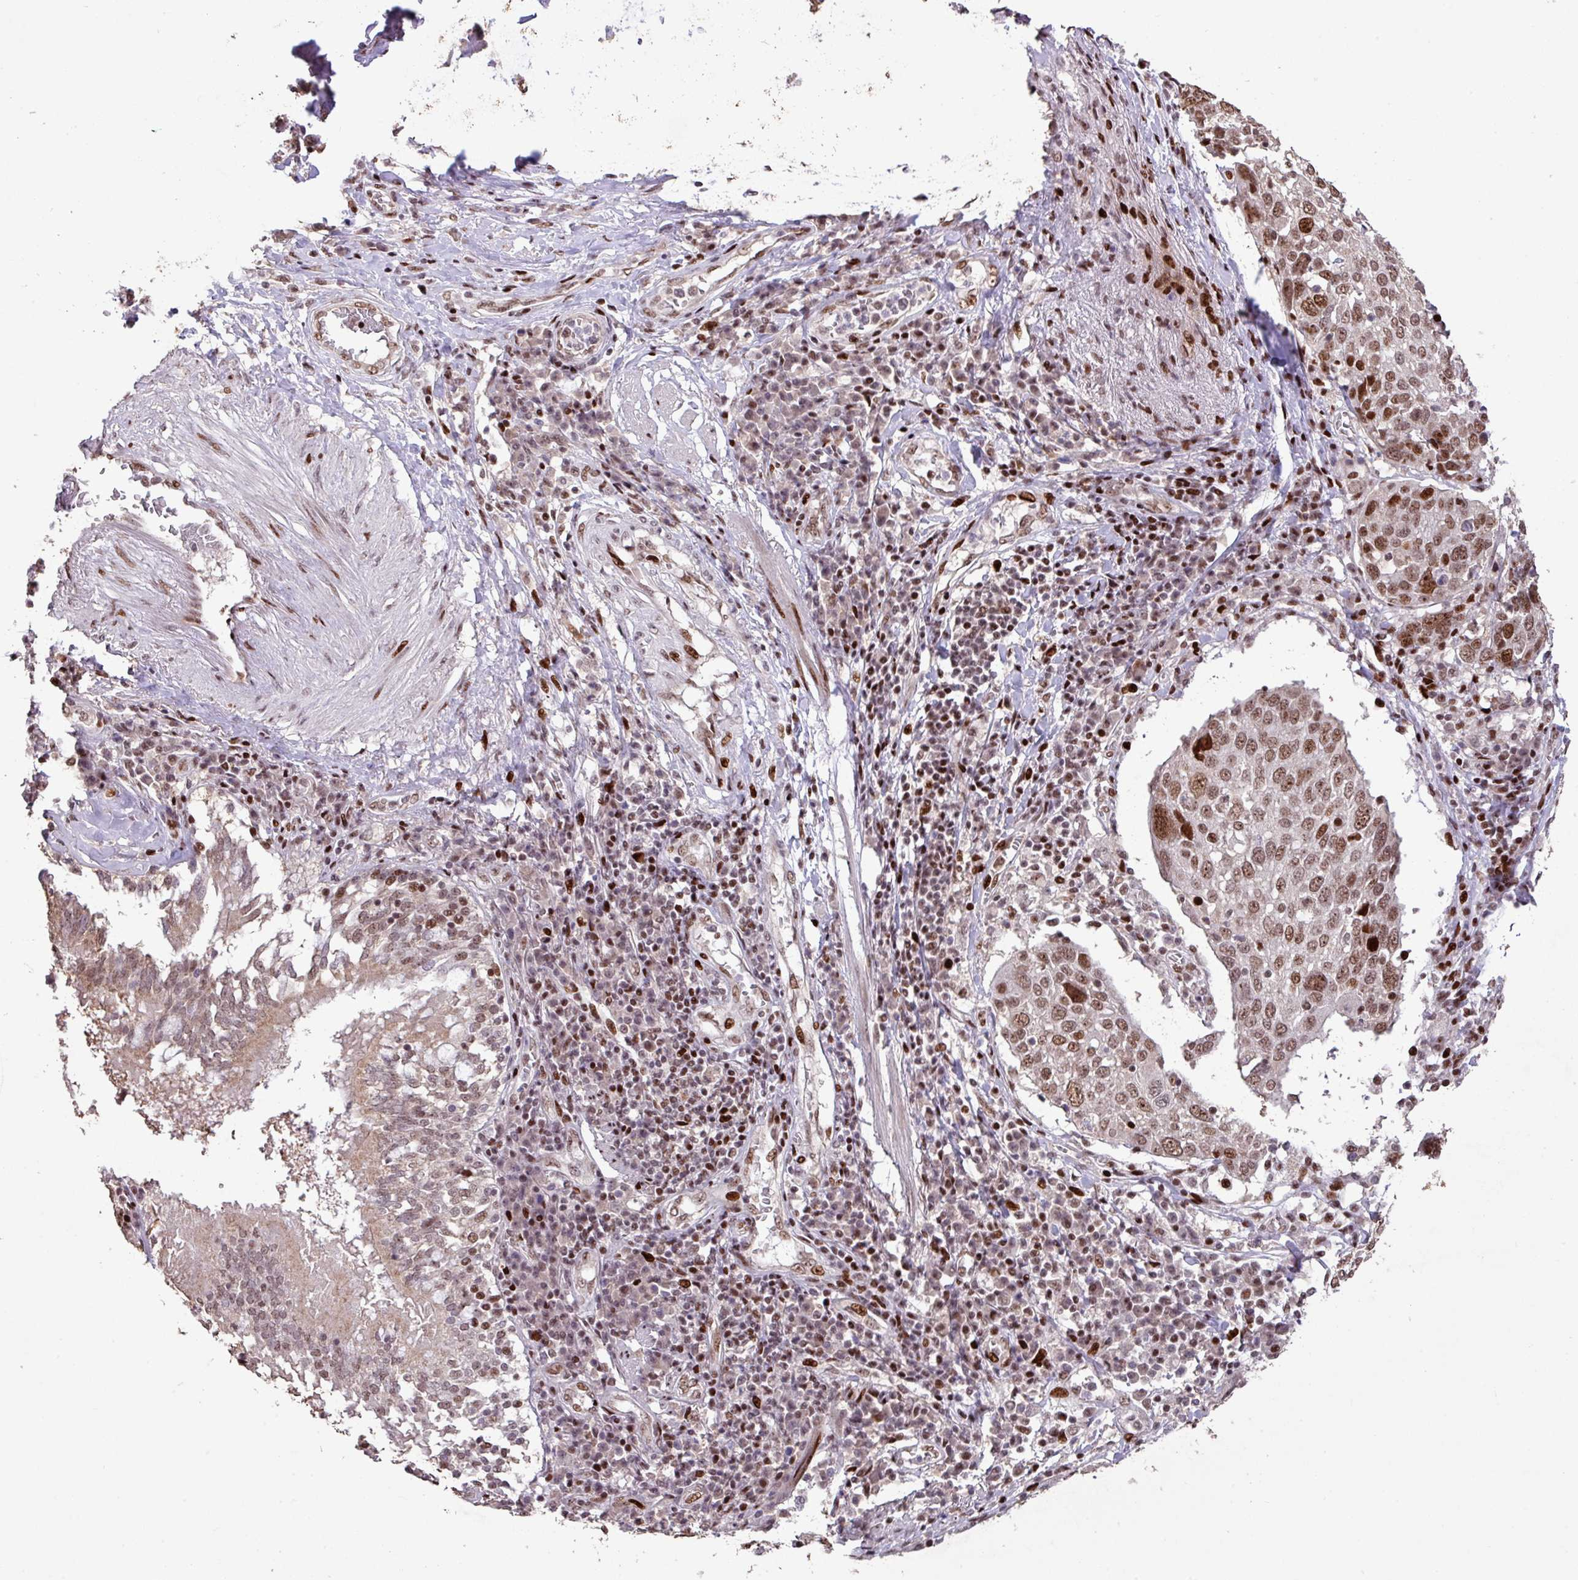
{"staining": {"intensity": "moderate", "quantity": ">75%", "location": "nuclear"}, "tissue": "lung cancer", "cell_type": "Tumor cells", "image_type": "cancer", "snomed": [{"axis": "morphology", "description": "Squamous cell carcinoma, NOS"}, {"axis": "topography", "description": "Lung"}], "caption": "A photomicrograph showing moderate nuclear positivity in approximately >75% of tumor cells in squamous cell carcinoma (lung), as visualized by brown immunohistochemical staining.", "gene": "ZNF709", "patient": {"sex": "male", "age": 65}}